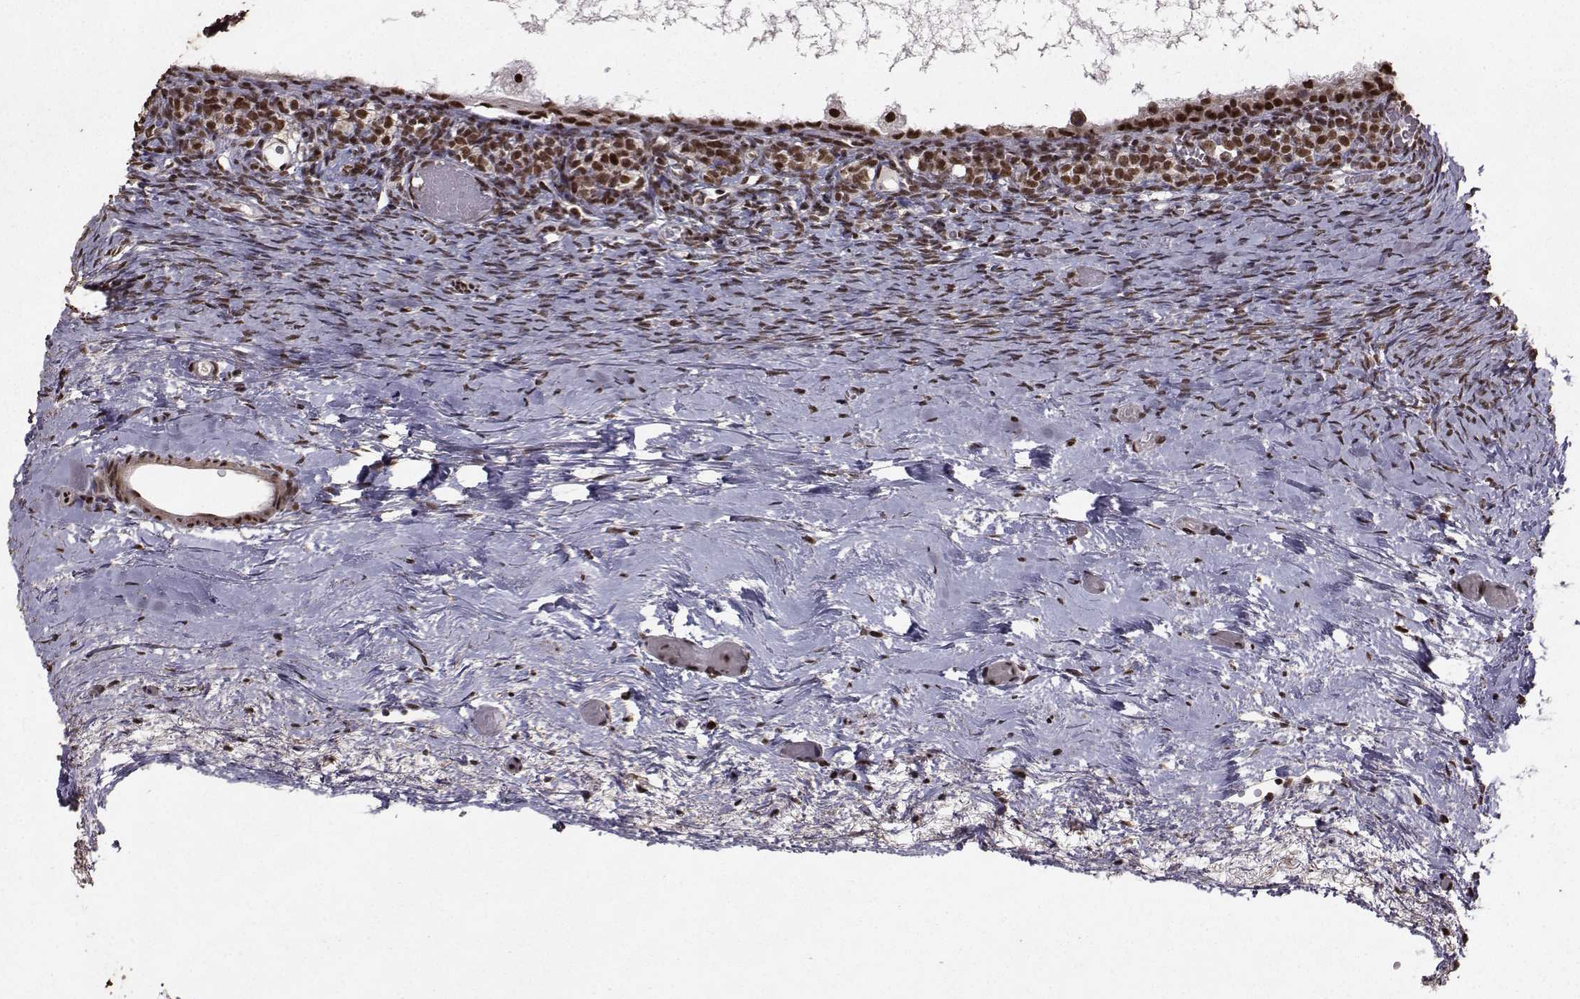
{"staining": {"intensity": "strong", "quantity": ">75%", "location": "nuclear"}, "tissue": "ovary", "cell_type": "Follicle cells", "image_type": "normal", "snomed": [{"axis": "morphology", "description": "Normal tissue, NOS"}, {"axis": "topography", "description": "Ovary"}], "caption": "A high amount of strong nuclear positivity is present in approximately >75% of follicle cells in unremarkable ovary.", "gene": "SF1", "patient": {"sex": "female", "age": 39}}